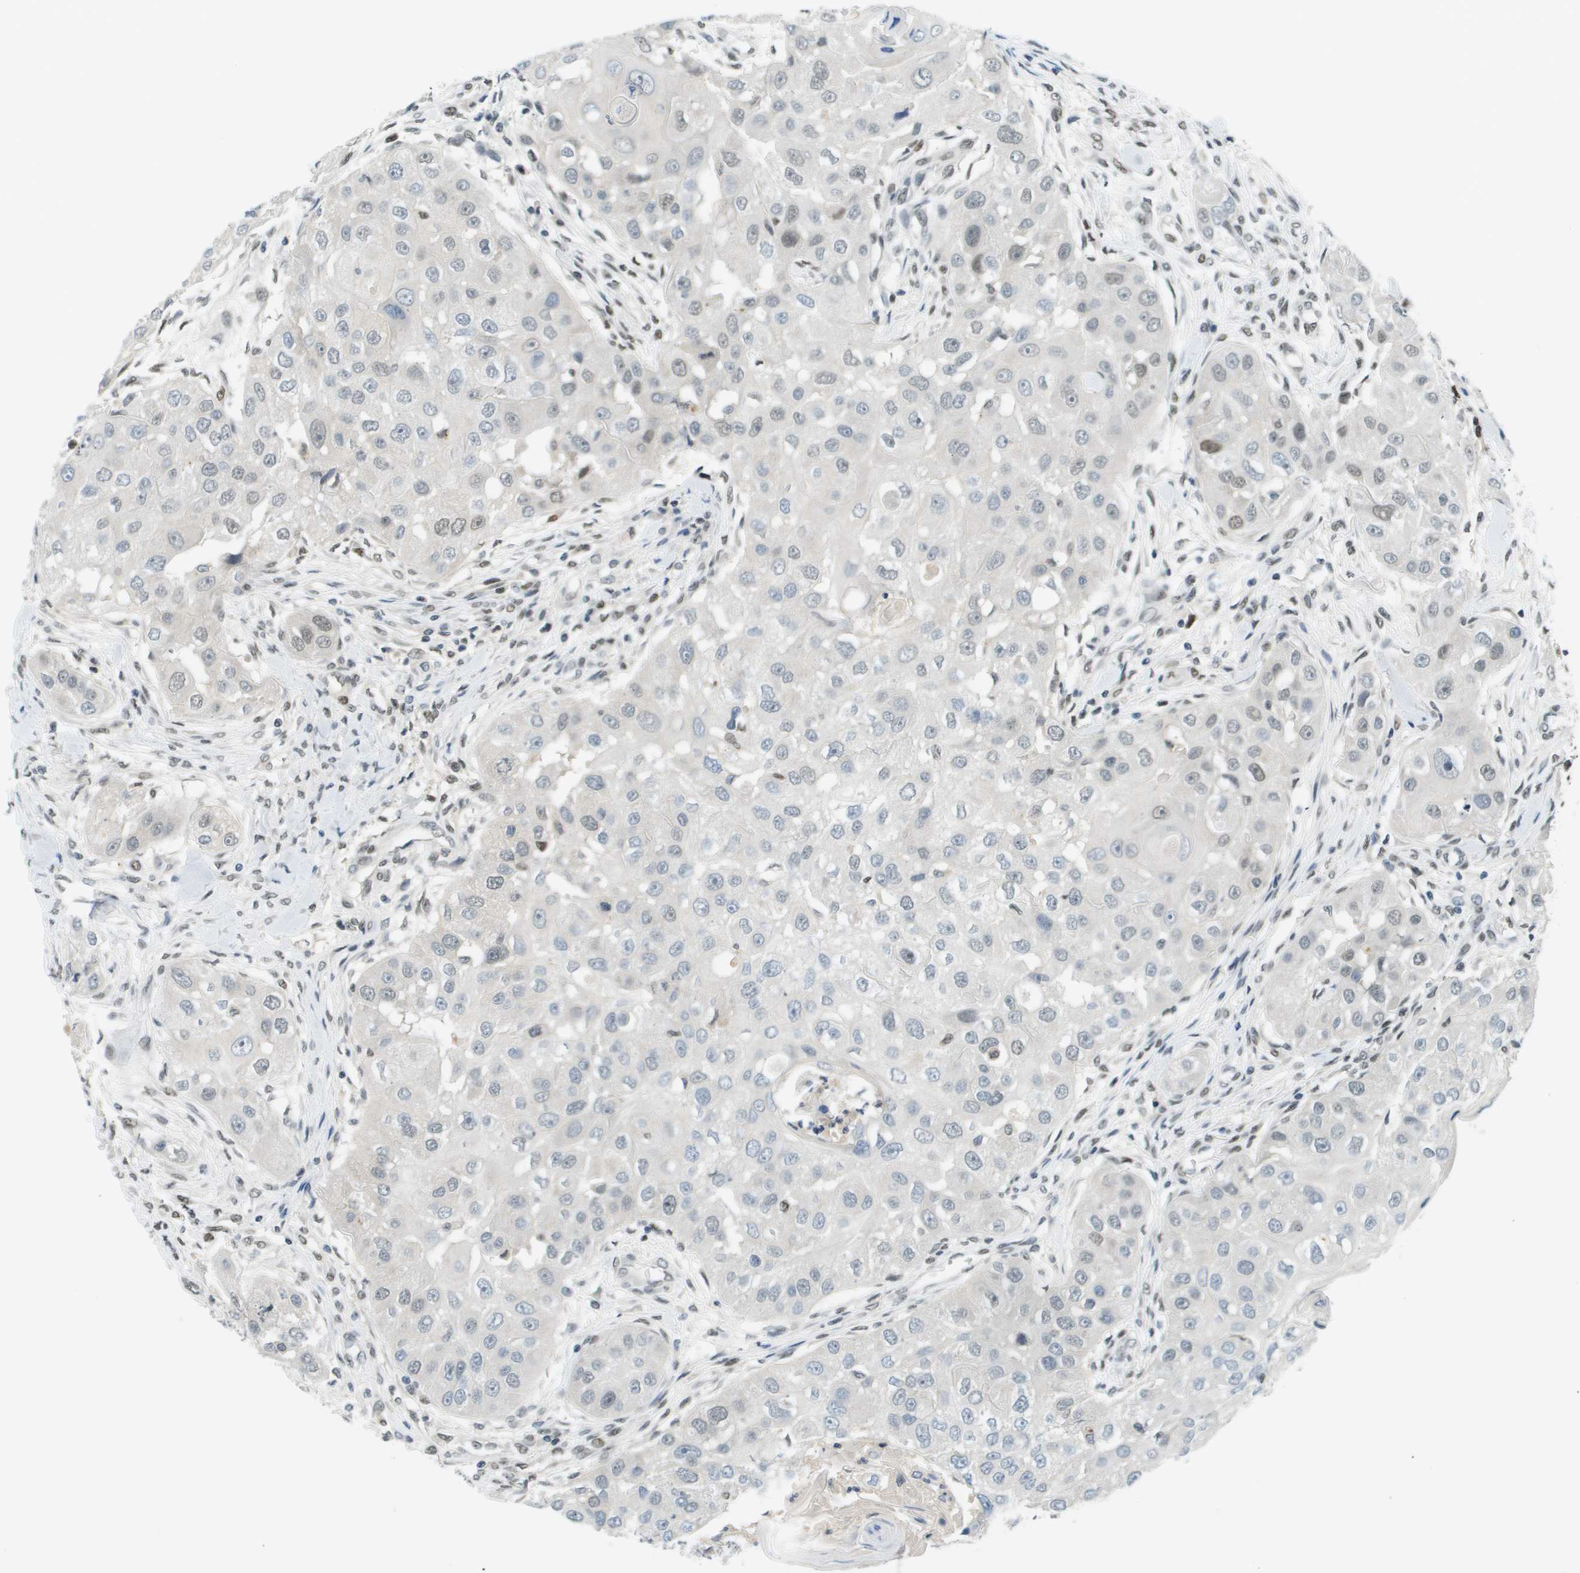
{"staining": {"intensity": "weak", "quantity": "<25%", "location": "nuclear"}, "tissue": "head and neck cancer", "cell_type": "Tumor cells", "image_type": "cancer", "snomed": [{"axis": "morphology", "description": "Normal tissue, NOS"}, {"axis": "morphology", "description": "Squamous cell carcinoma, NOS"}, {"axis": "topography", "description": "Skeletal muscle"}, {"axis": "topography", "description": "Head-Neck"}], "caption": "Protein analysis of head and neck cancer displays no significant staining in tumor cells. The staining was performed using DAB (3,3'-diaminobenzidine) to visualize the protein expression in brown, while the nuclei were stained in blue with hematoxylin (Magnification: 20x).", "gene": "CBX5", "patient": {"sex": "male", "age": 51}}